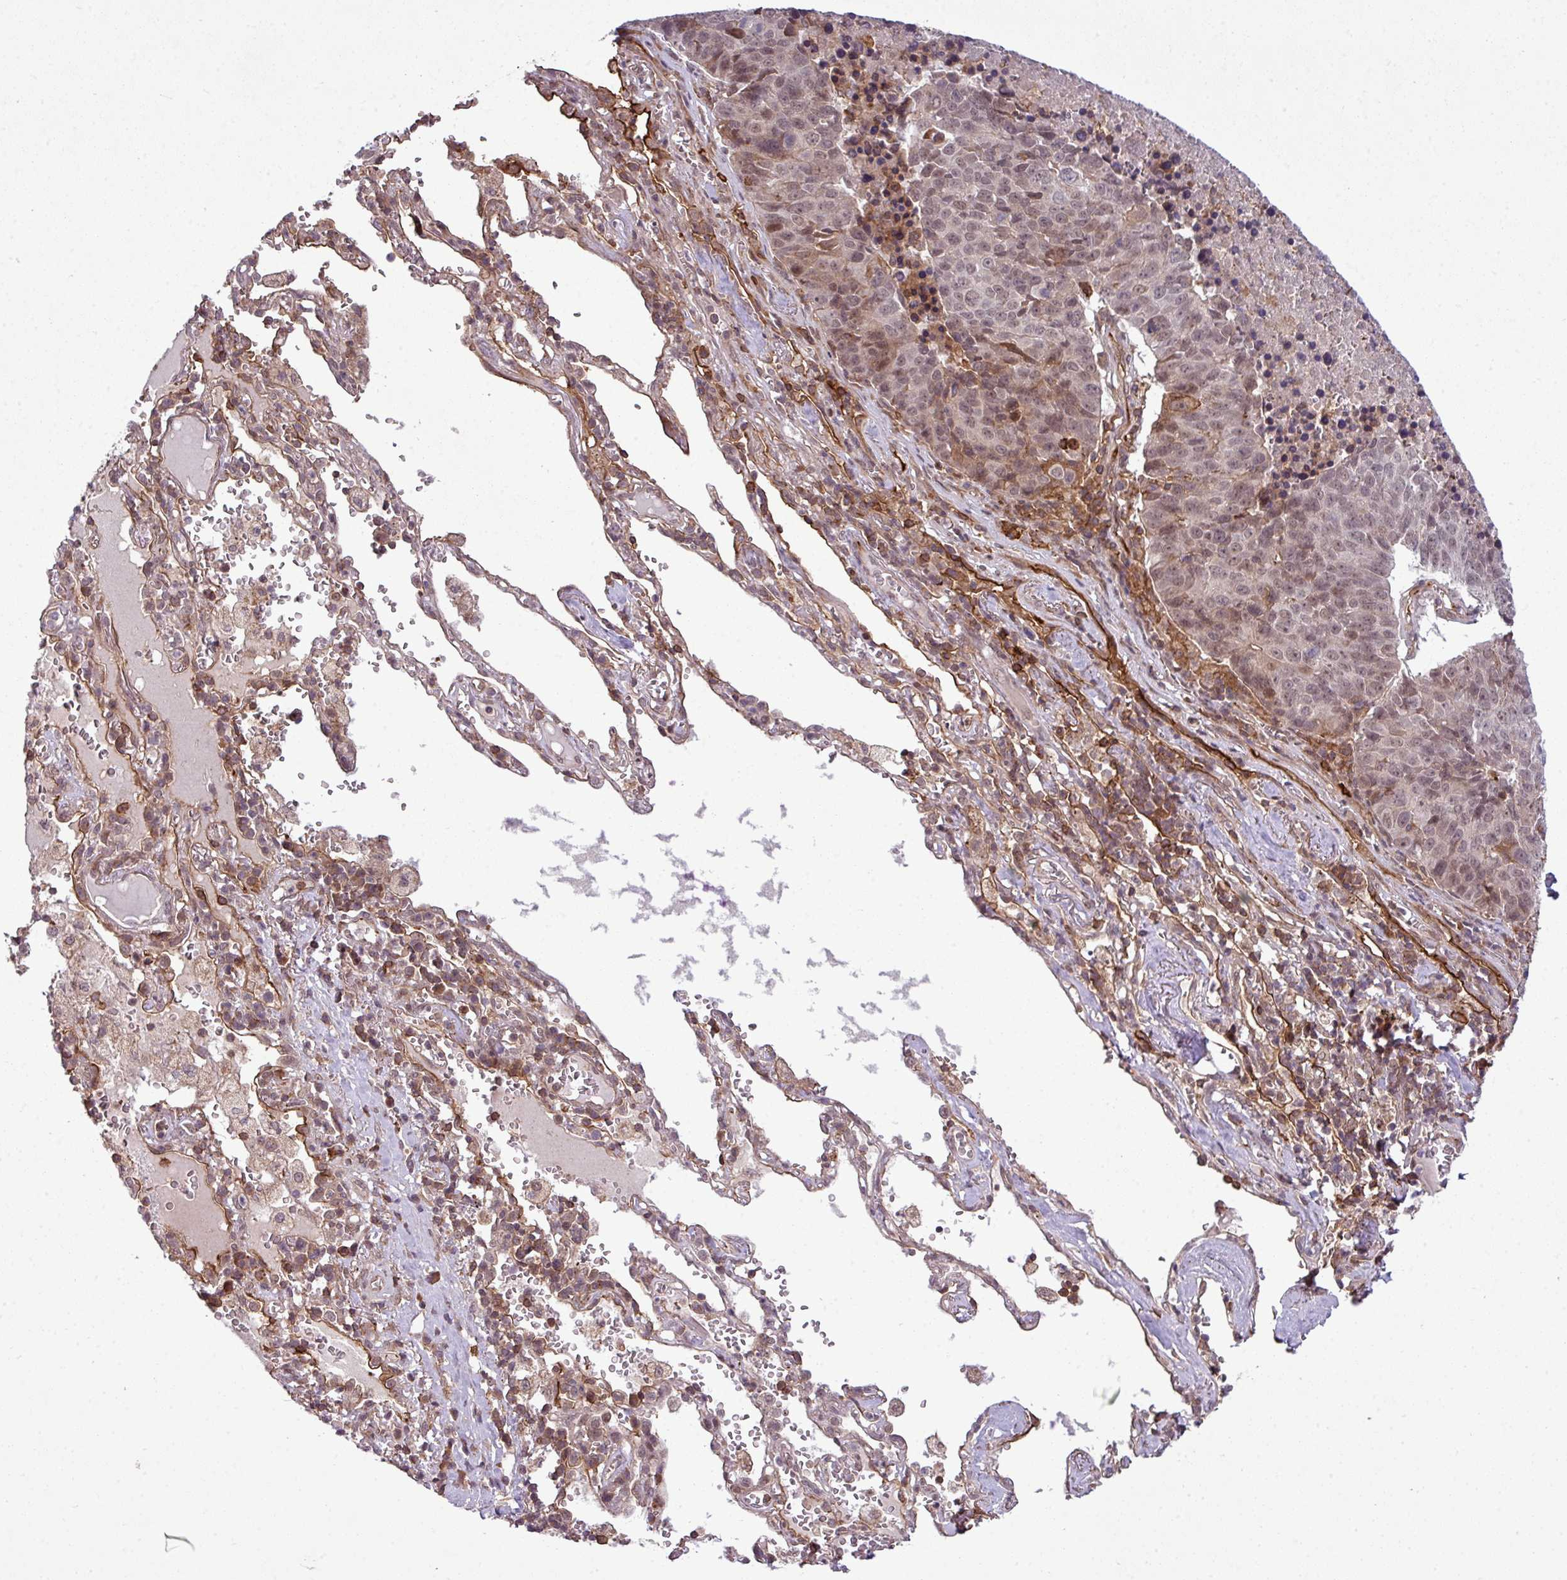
{"staining": {"intensity": "weak", "quantity": "25%-75%", "location": "nuclear"}, "tissue": "lung cancer", "cell_type": "Tumor cells", "image_type": "cancer", "snomed": [{"axis": "morphology", "description": "Squamous cell carcinoma, NOS"}, {"axis": "topography", "description": "Lung"}], "caption": "A brown stain shows weak nuclear staining of a protein in human lung cancer (squamous cell carcinoma) tumor cells.", "gene": "ZC2HC1C", "patient": {"sex": "female", "age": 66}}